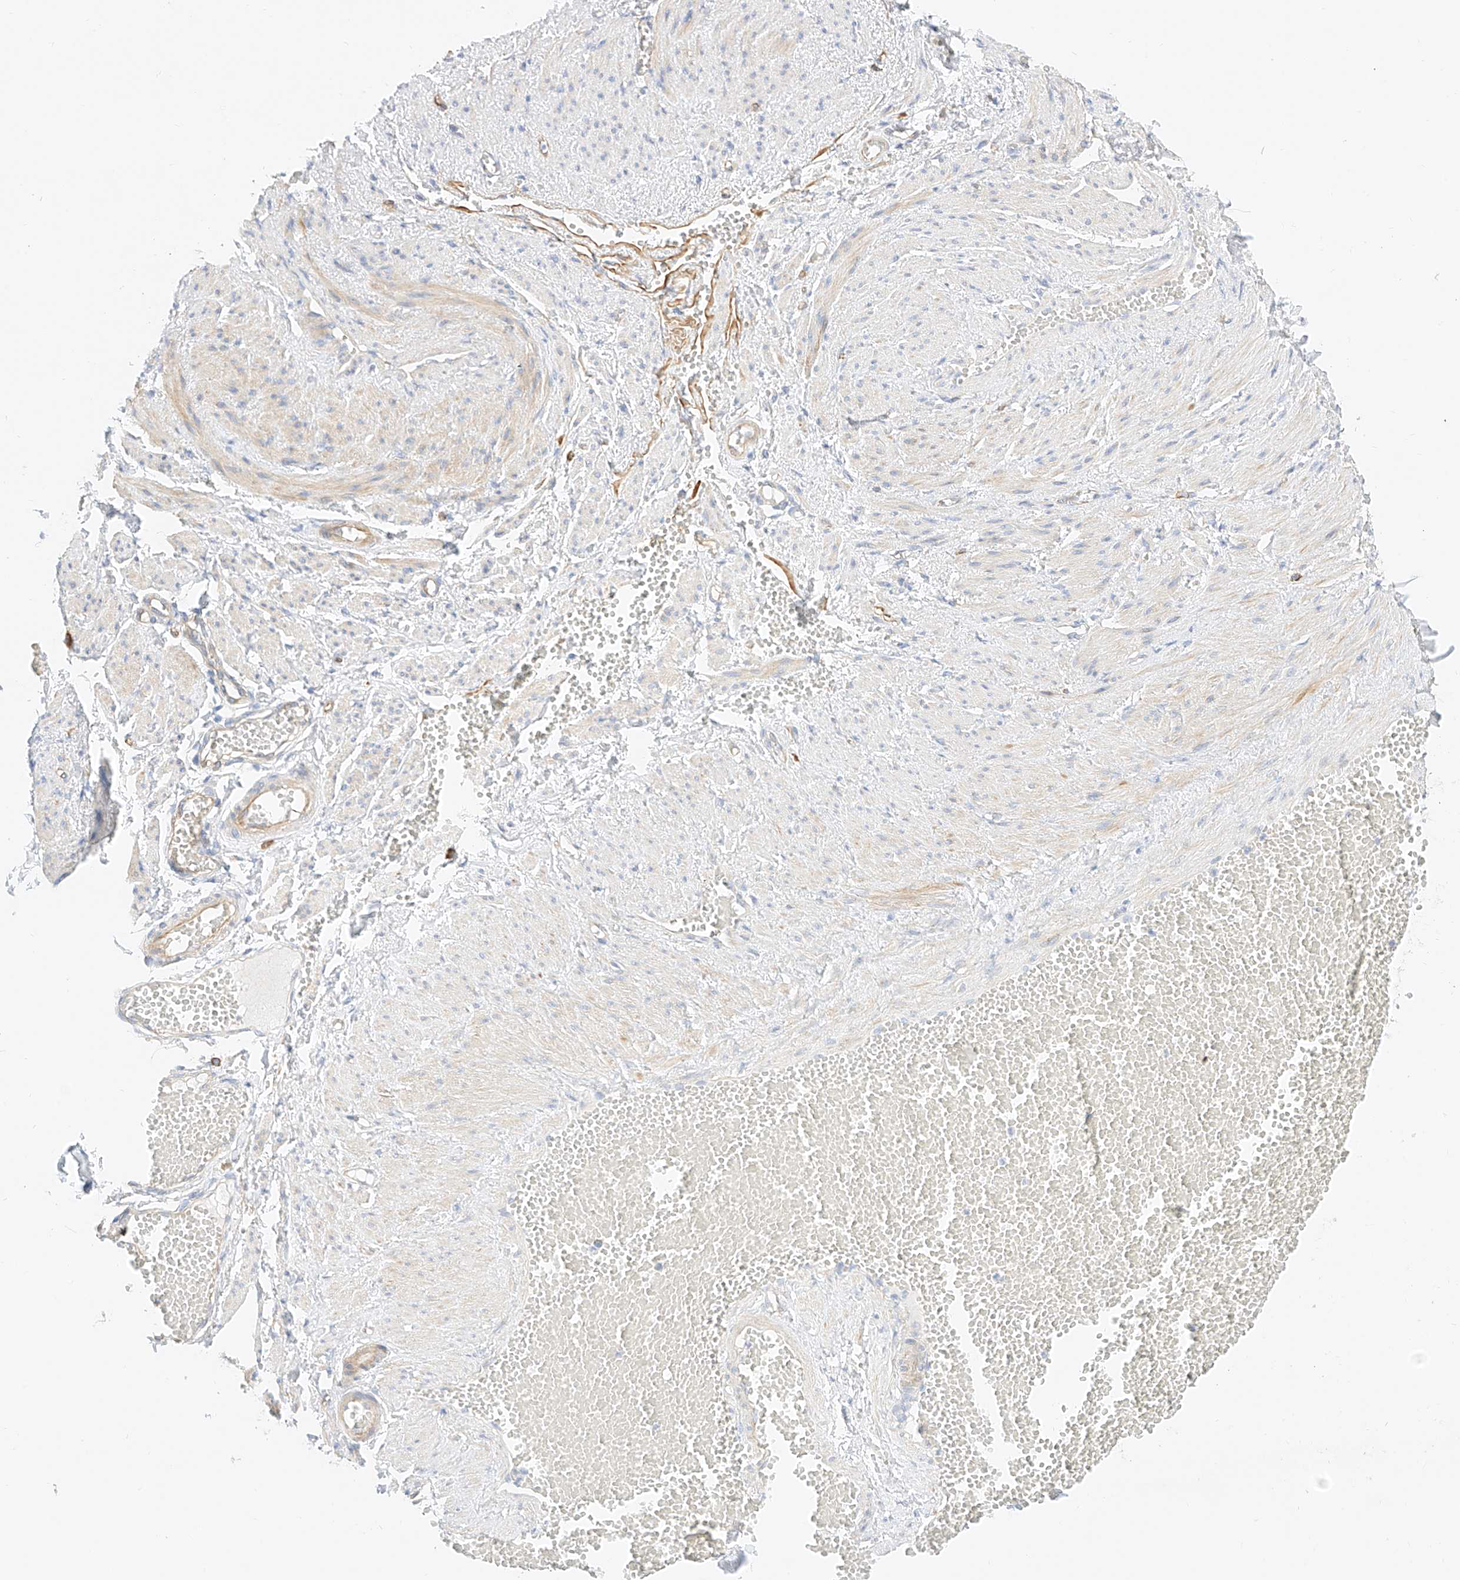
{"staining": {"intensity": "negative", "quantity": "none", "location": "none"}, "tissue": "adipose tissue", "cell_type": "Adipocytes", "image_type": "normal", "snomed": [{"axis": "morphology", "description": "Normal tissue, NOS"}, {"axis": "topography", "description": "Smooth muscle"}, {"axis": "topography", "description": "Peripheral nerve tissue"}], "caption": "Immunohistochemistry micrograph of normal adipose tissue: adipose tissue stained with DAB (3,3'-diaminobenzidine) demonstrates no significant protein staining in adipocytes. The staining is performed using DAB (3,3'-diaminobenzidine) brown chromogen with nuclei counter-stained in using hematoxylin.", "gene": "CDCP2", "patient": {"sex": "female", "age": 39}}